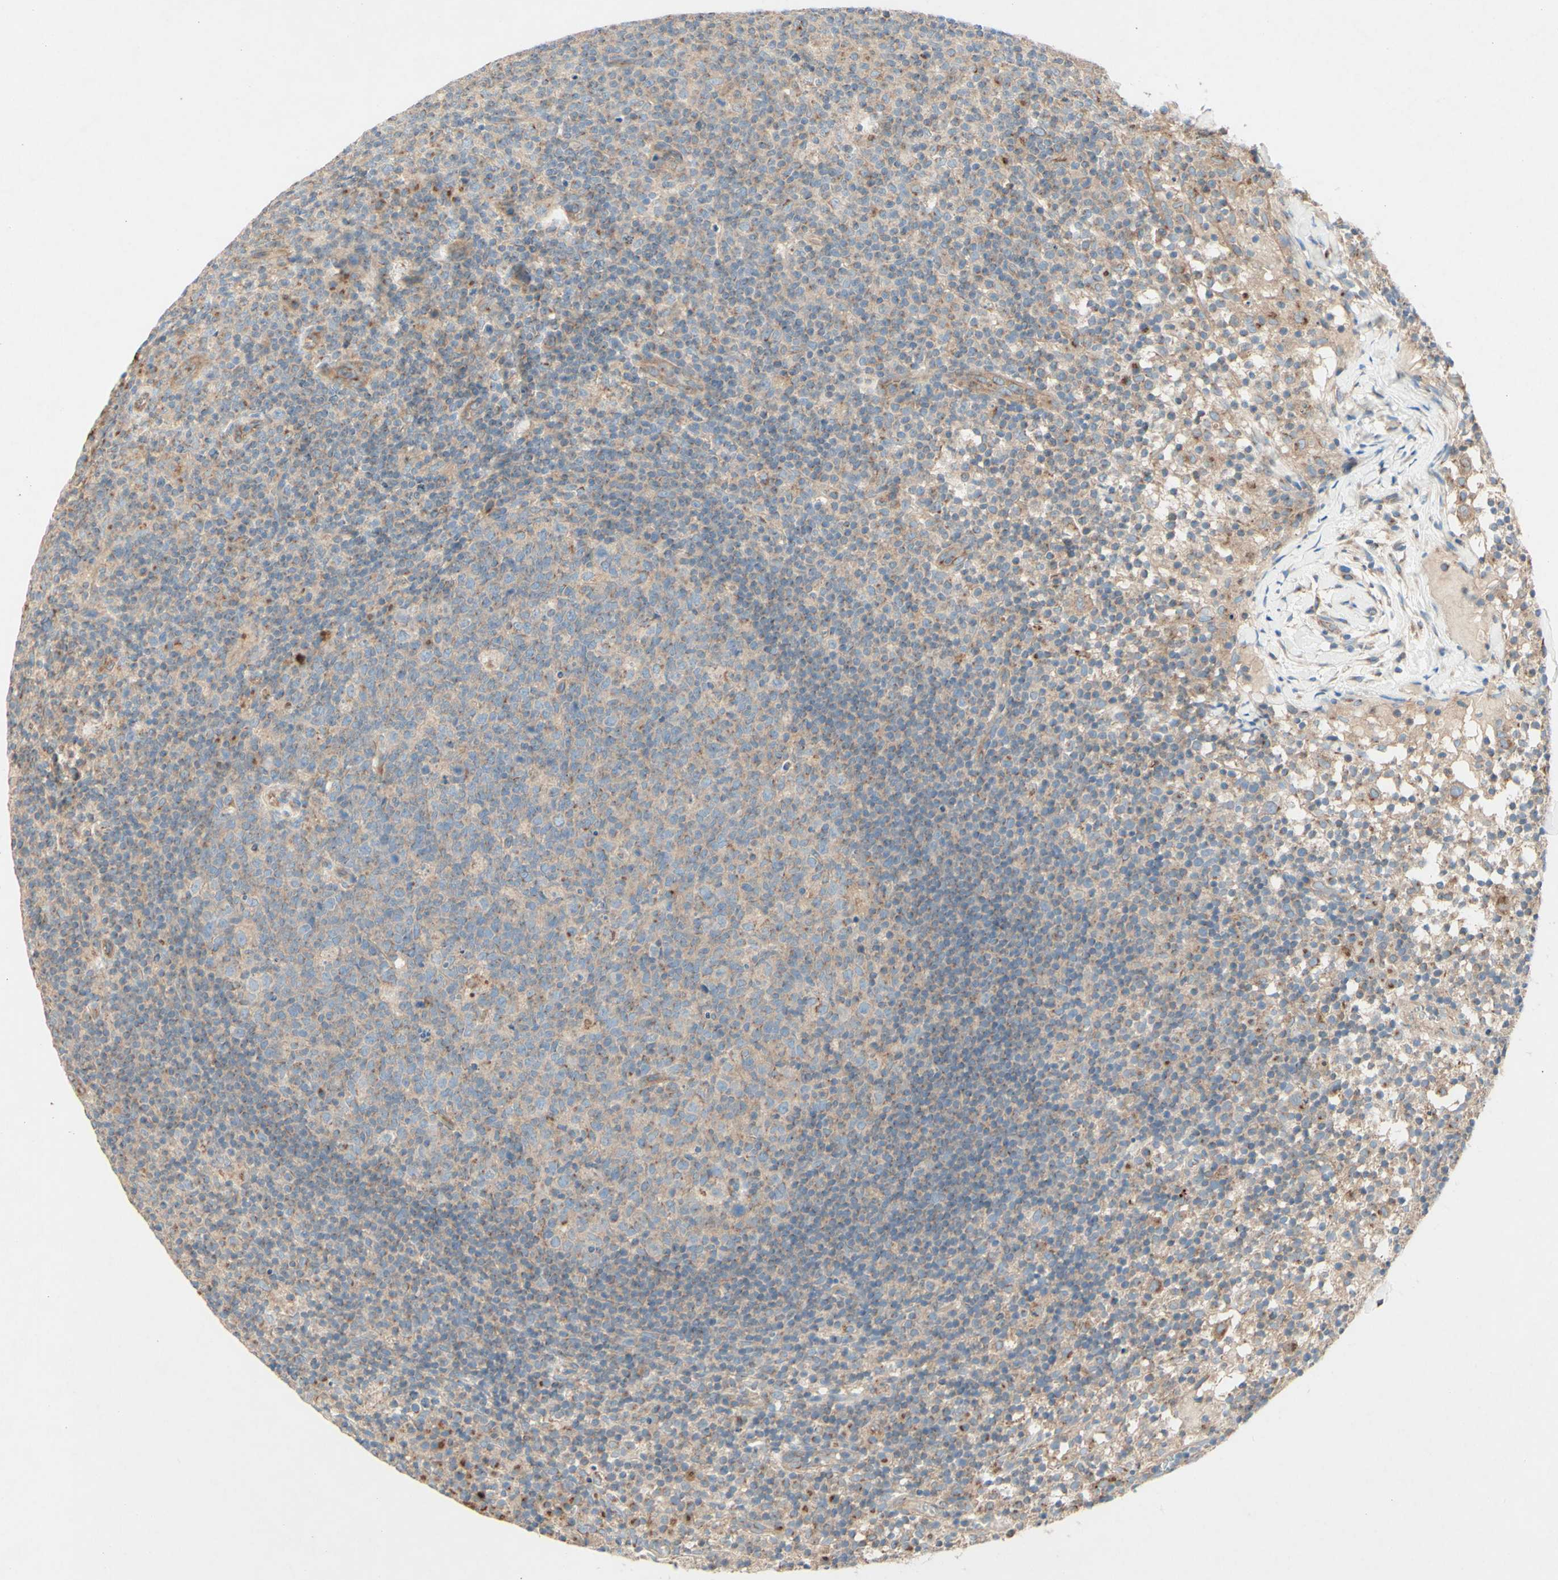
{"staining": {"intensity": "weak", "quantity": ">75%", "location": "cytoplasmic/membranous"}, "tissue": "lymph node", "cell_type": "Germinal center cells", "image_type": "normal", "snomed": [{"axis": "morphology", "description": "Normal tissue, NOS"}, {"axis": "morphology", "description": "Inflammation, NOS"}, {"axis": "topography", "description": "Lymph node"}], "caption": "Brown immunohistochemical staining in normal human lymph node shows weak cytoplasmic/membranous expression in about >75% of germinal center cells.", "gene": "MTM1", "patient": {"sex": "male", "age": 55}}